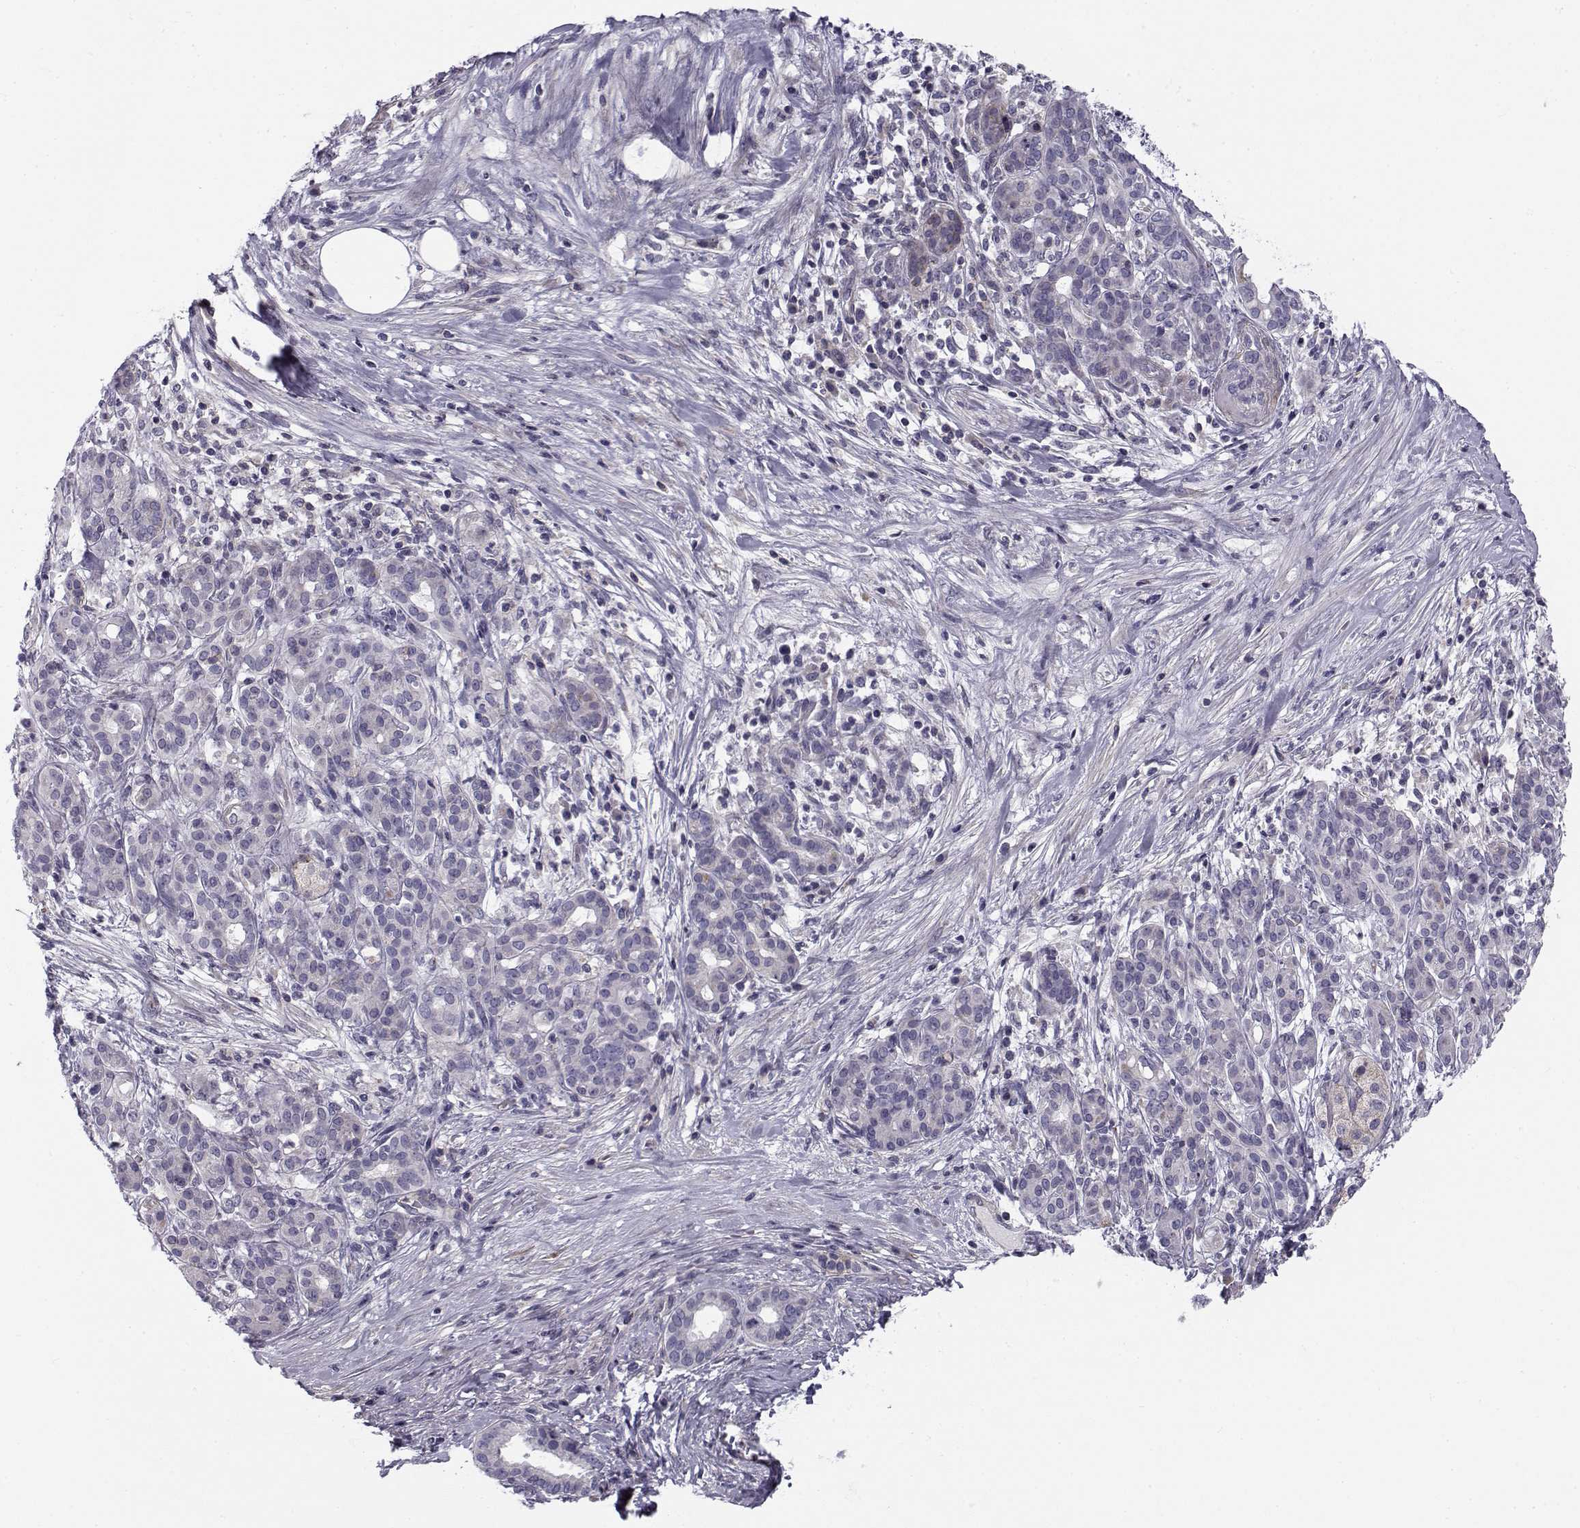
{"staining": {"intensity": "negative", "quantity": "none", "location": "none"}, "tissue": "pancreatic cancer", "cell_type": "Tumor cells", "image_type": "cancer", "snomed": [{"axis": "morphology", "description": "Adenocarcinoma, NOS"}, {"axis": "topography", "description": "Pancreas"}], "caption": "An image of human adenocarcinoma (pancreatic) is negative for staining in tumor cells.", "gene": "LRRC27", "patient": {"sex": "male", "age": 44}}